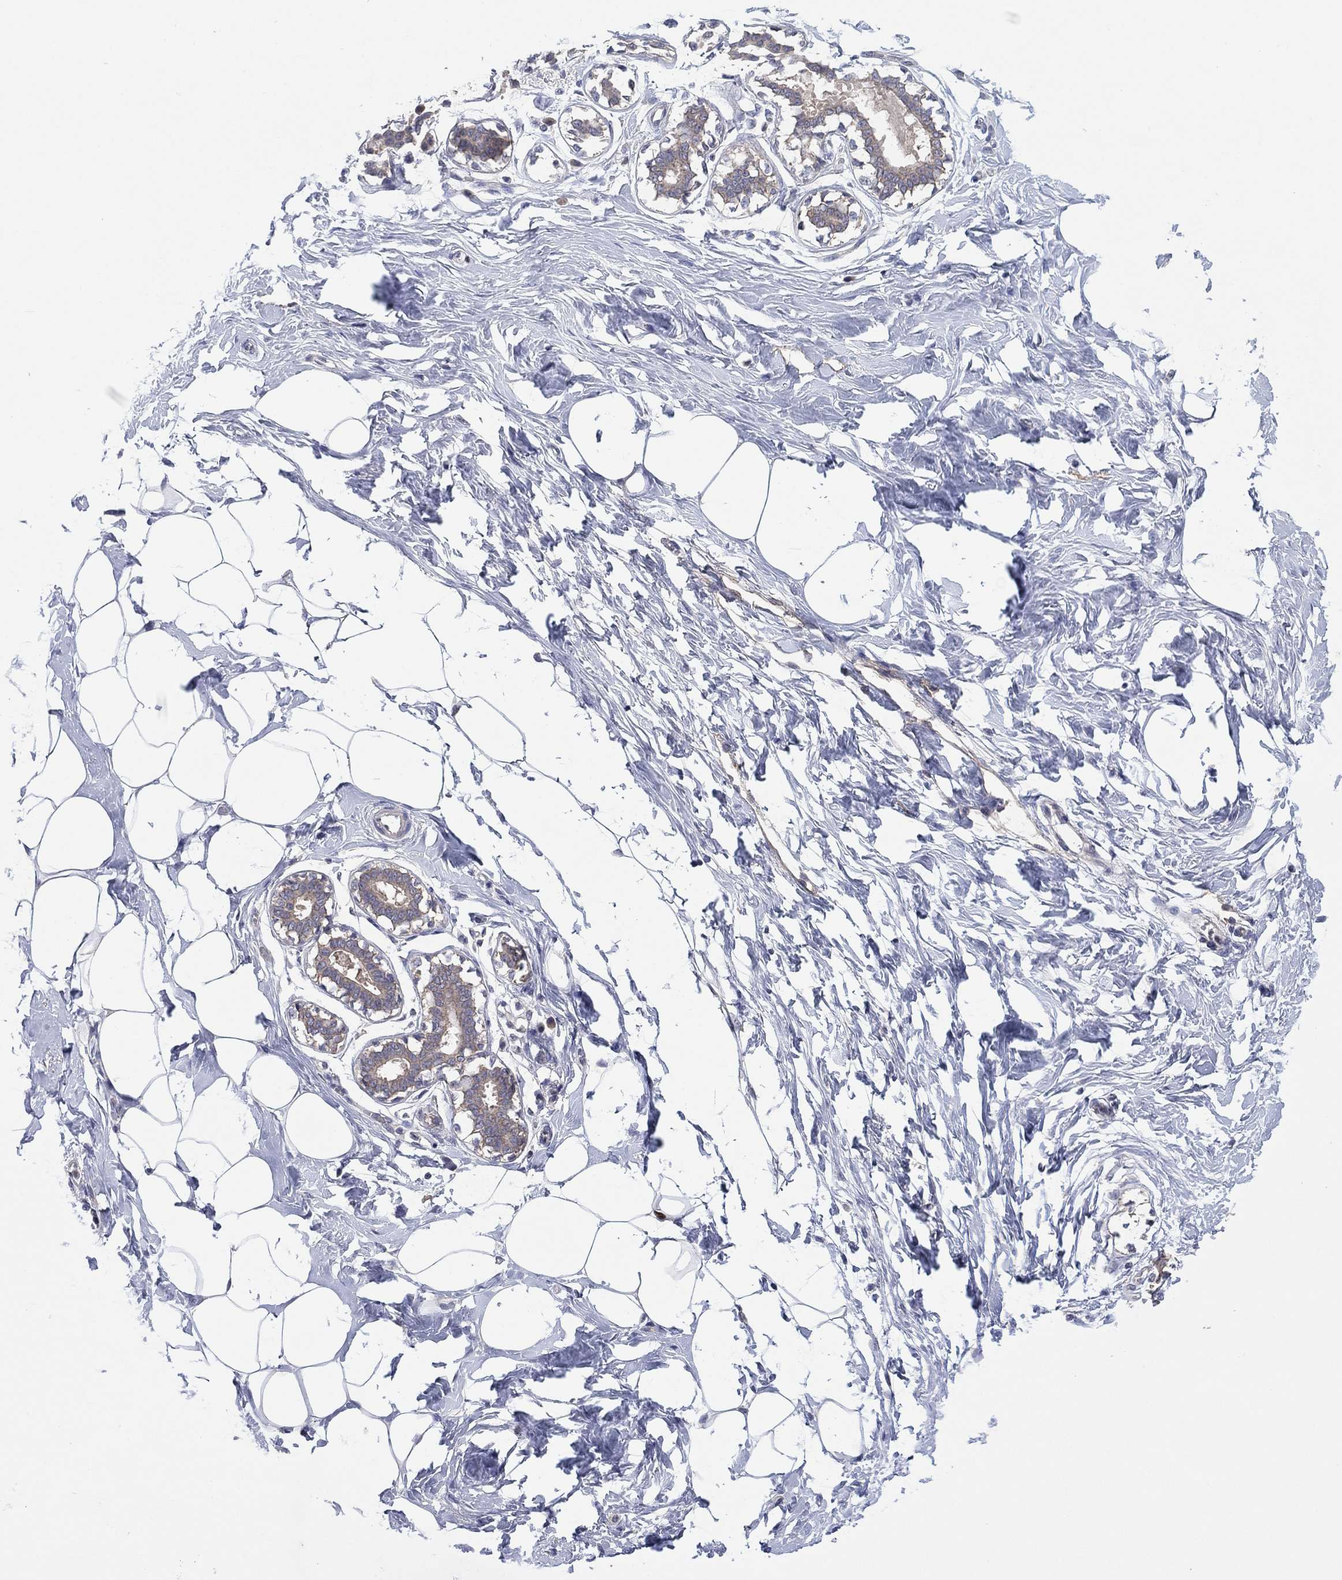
{"staining": {"intensity": "negative", "quantity": "none", "location": "none"}, "tissue": "breast", "cell_type": "Adipocytes", "image_type": "normal", "snomed": [{"axis": "morphology", "description": "Normal tissue, NOS"}, {"axis": "morphology", "description": "Lobular carcinoma, in situ"}, {"axis": "topography", "description": "Breast"}], "caption": "DAB (3,3'-diaminobenzidine) immunohistochemical staining of benign human breast displays no significant staining in adipocytes. The staining is performed using DAB (3,3'-diaminobenzidine) brown chromogen with nuclei counter-stained in using hematoxylin.", "gene": "MPP7", "patient": {"sex": "female", "age": 35}}